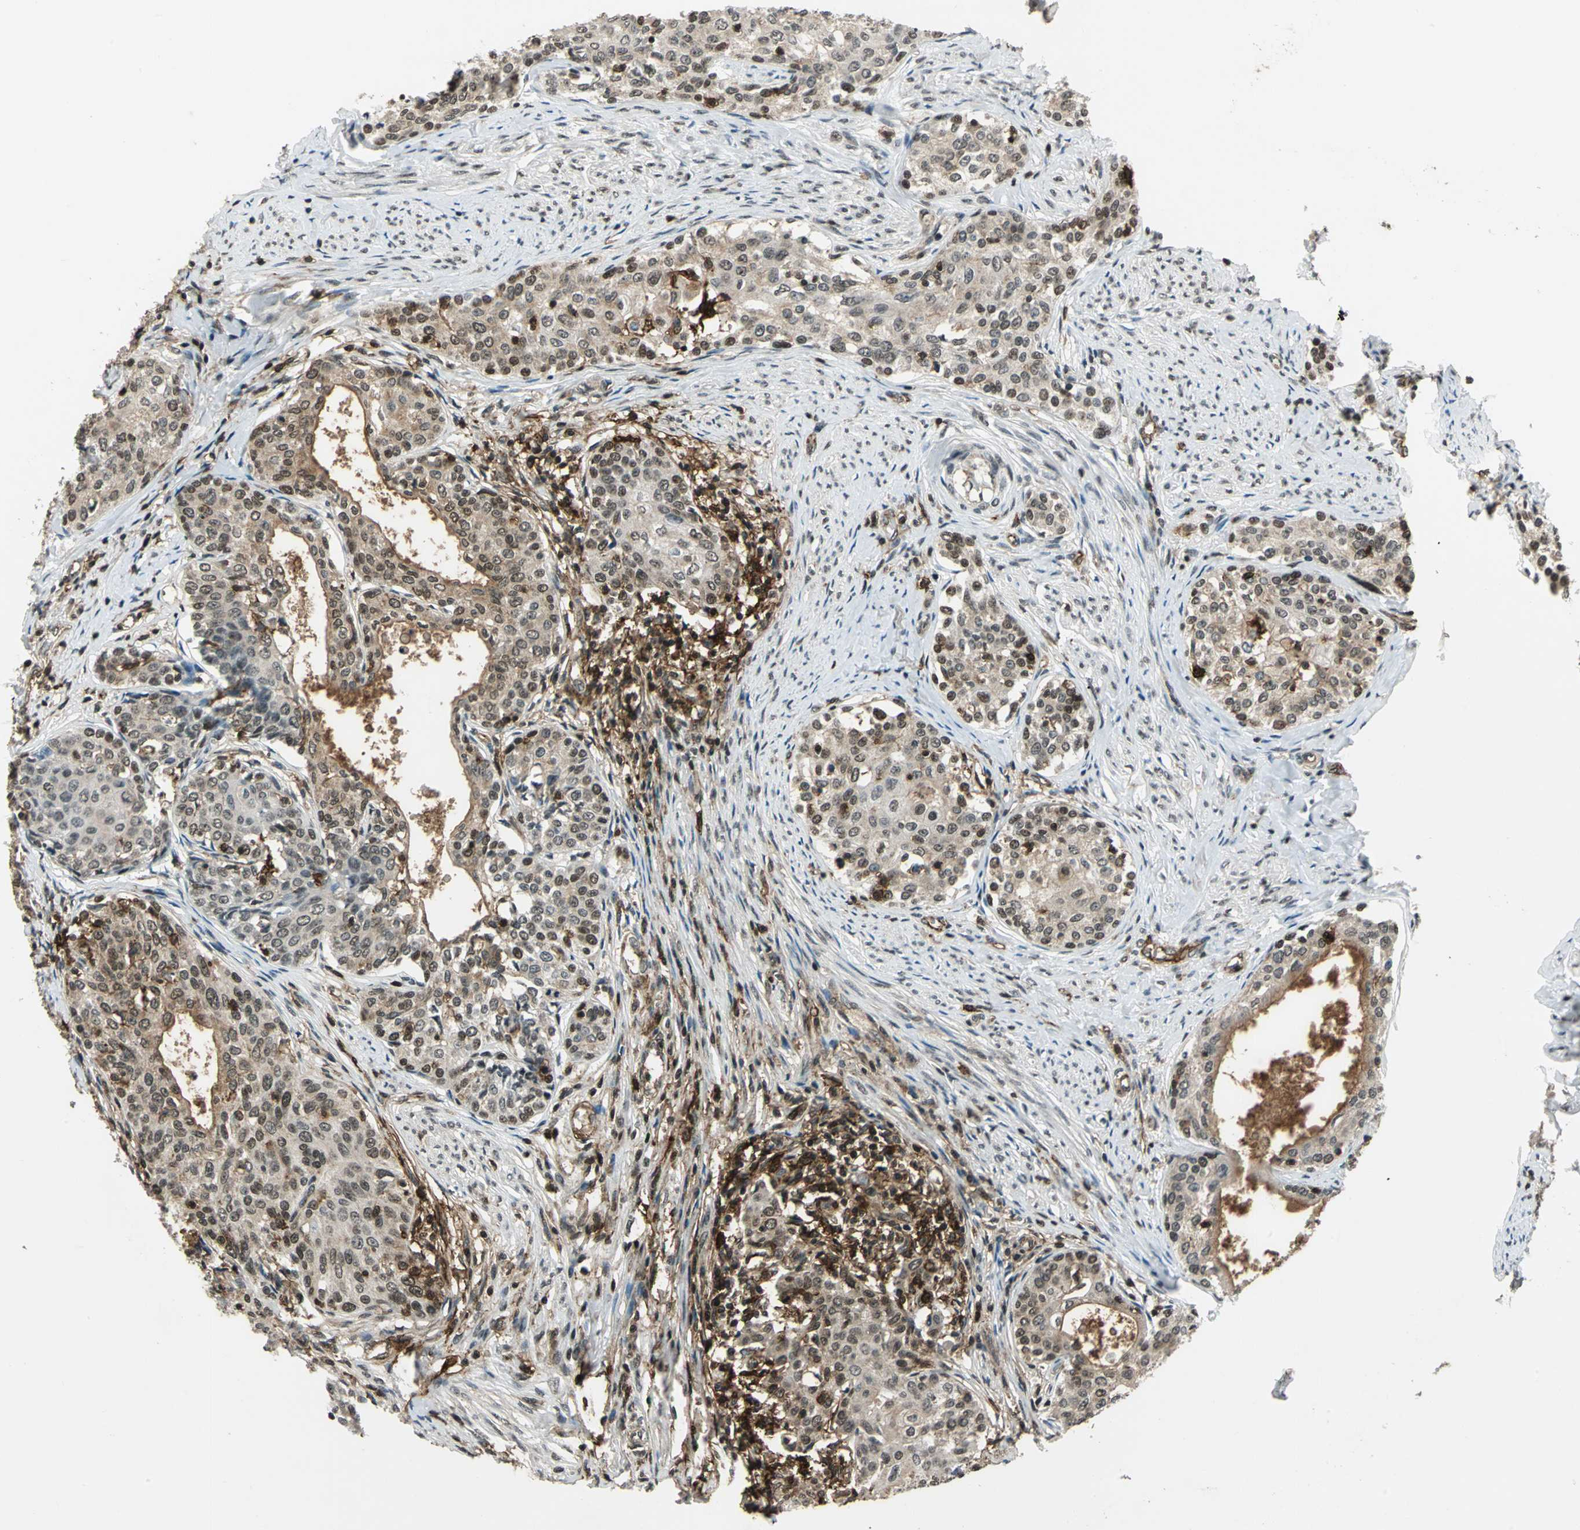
{"staining": {"intensity": "weak", "quantity": ">75%", "location": "cytoplasmic/membranous,nuclear"}, "tissue": "cervical cancer", "cell_type": "Tumor cells", "image_type": "cancer", "snomed": [{"axis": "morphology", "description": "Squamous cell carcinoma, NOS"}, {"axis": "morphology", "description": "Adenocarcinoma, NOS"}, {"axis": "topography", "description": "Cervix"}], "caption": "DAB (3,3'-diaminobenzidine) immunohistochemical staining of human cervical cancer (squamous cell carcinoma) demonstrates weak cytoplasmic/membranous and nuclear protein staining in approximately >75% of tumor cells.", "gene": "NR2C2", "patient": {"sex": "female", "age": 52}}